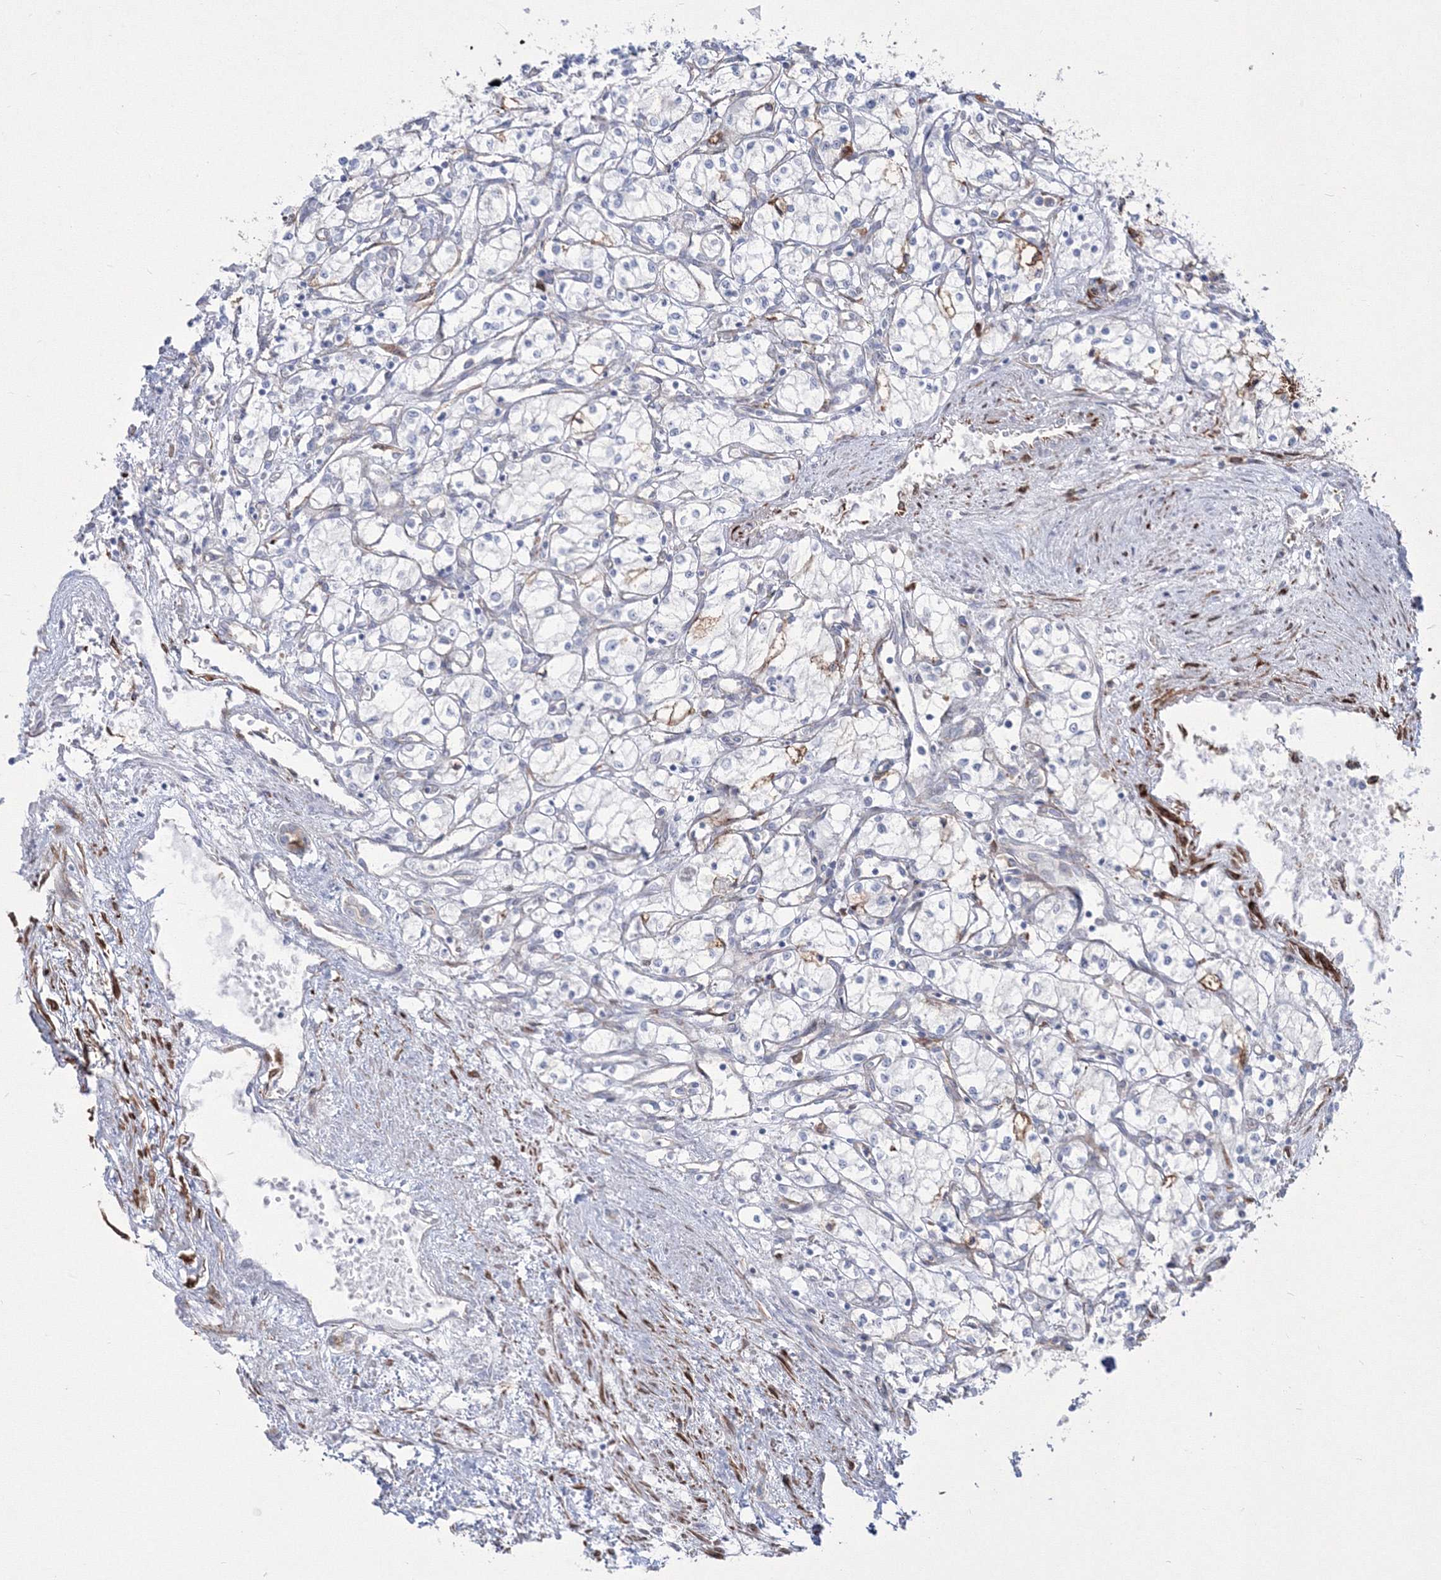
{"staining": {"intensity": "negative", "quantity": "none", "location": "none"}, "tissue": "renal cancer", "cell_type": "Tumor cells", "image_type": "cancer", "snomed": [{"axis": "morphology", "description": "Adenocarcinoma, NOS"}, {"axis": "topography", "description": "Kidney"}], "caption": "This is an immunohistochemistry micrograph of human renal adenocarcinoma. There is no positivity in tumor cells.", "gene": "HYAL2", "patient": {"sex": "male", "age": 59}}